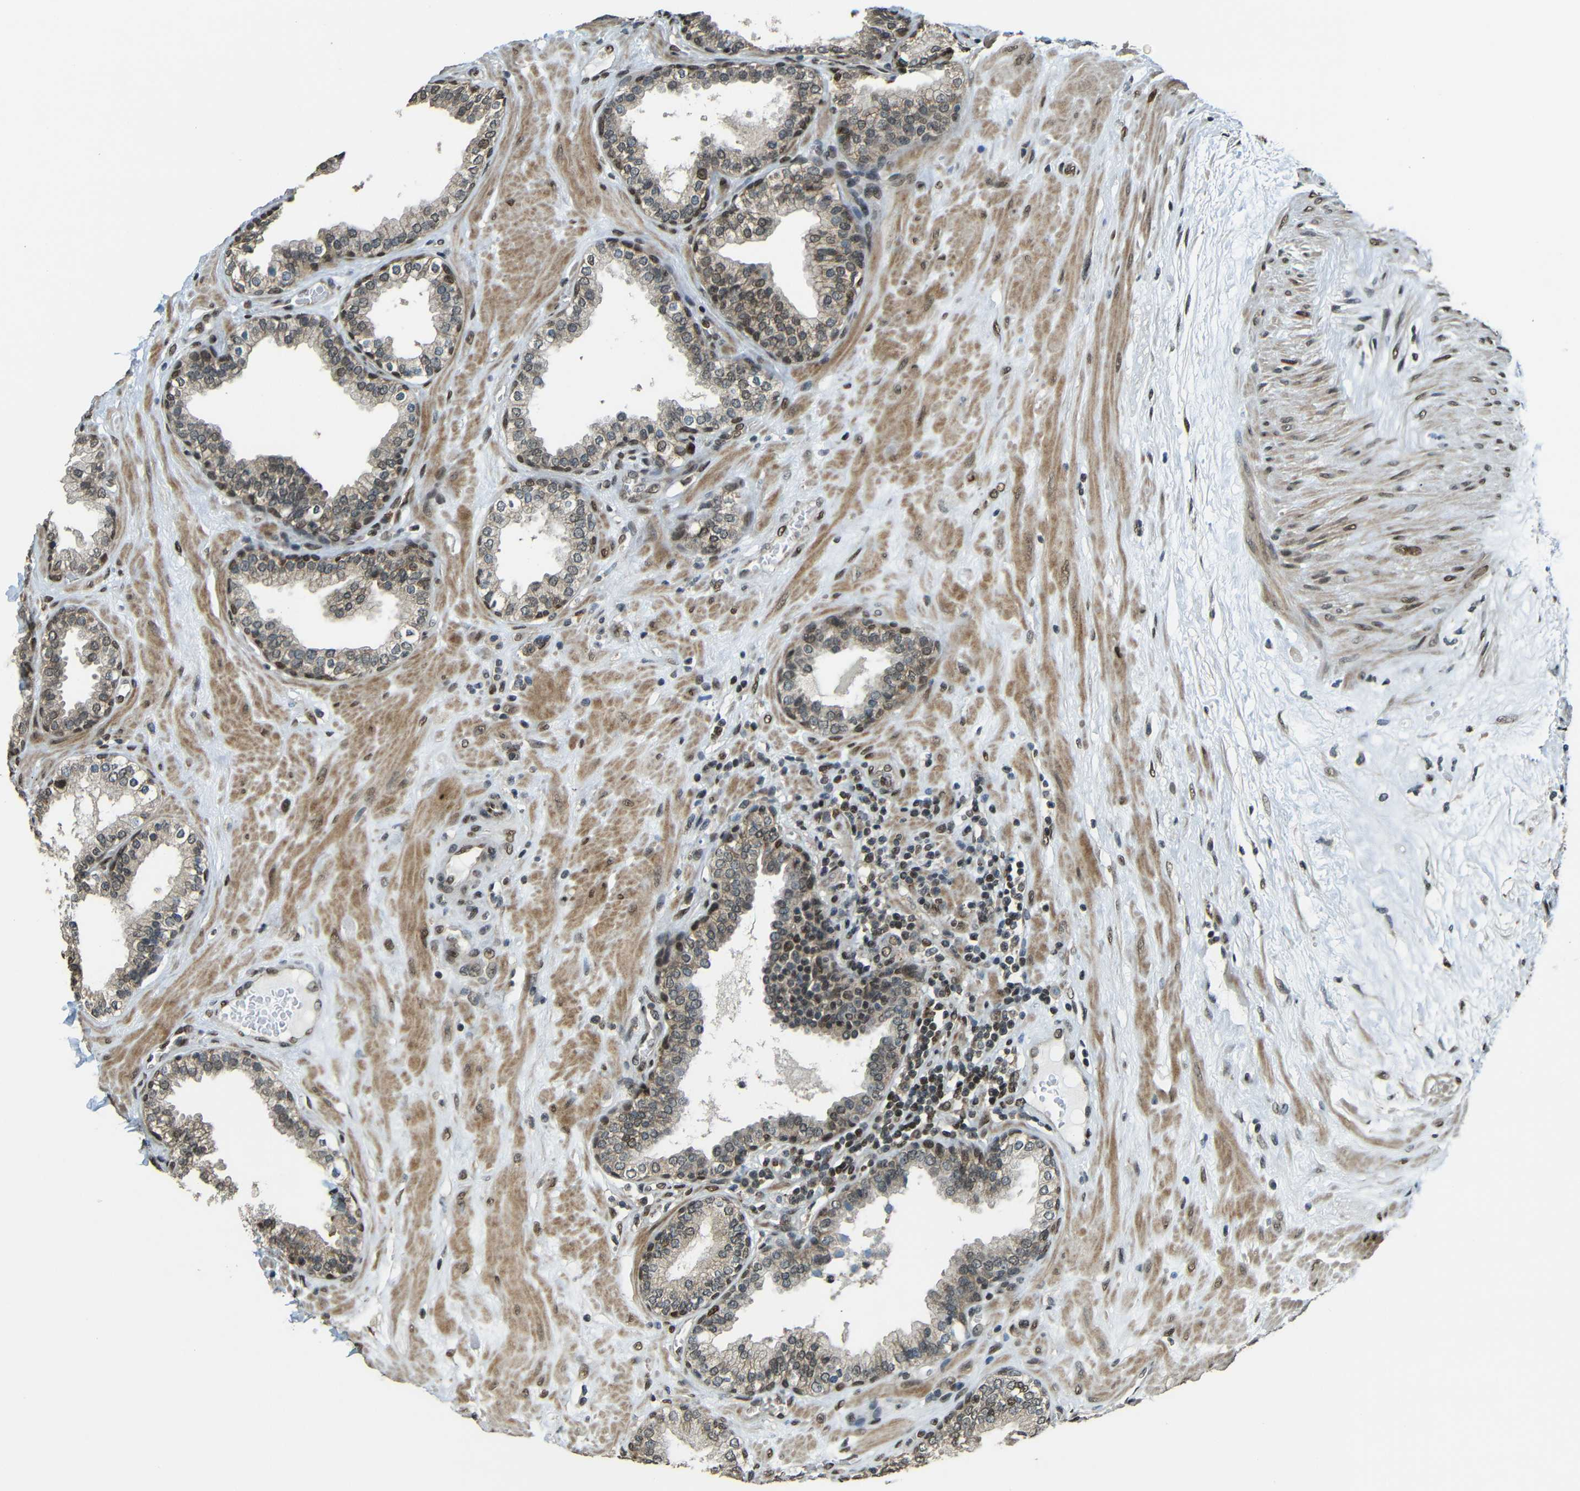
{"staining": {"intensity": "moderate", "quantity": "<25%", "location": "nuclear"}, "tissue": "prostate", "cell_type": "Glandular cells", "image_type": "normal", "snomed": [{"axis": "morphology", "description": "Normal tissue, NOS"}, {"axis": "topography", "description": "Prostate"}], "caption": "A photomicrograph of prostate stained for a protein exhibits moderate nuclear brown staining in glandular cells. The staining is performed using DAB brown chromogen to label protein expression. The nuclei are counter-stained blue using hematoxylin.", "gene": "PSIP1", "patient": {"sex": "male", "age": 51}}